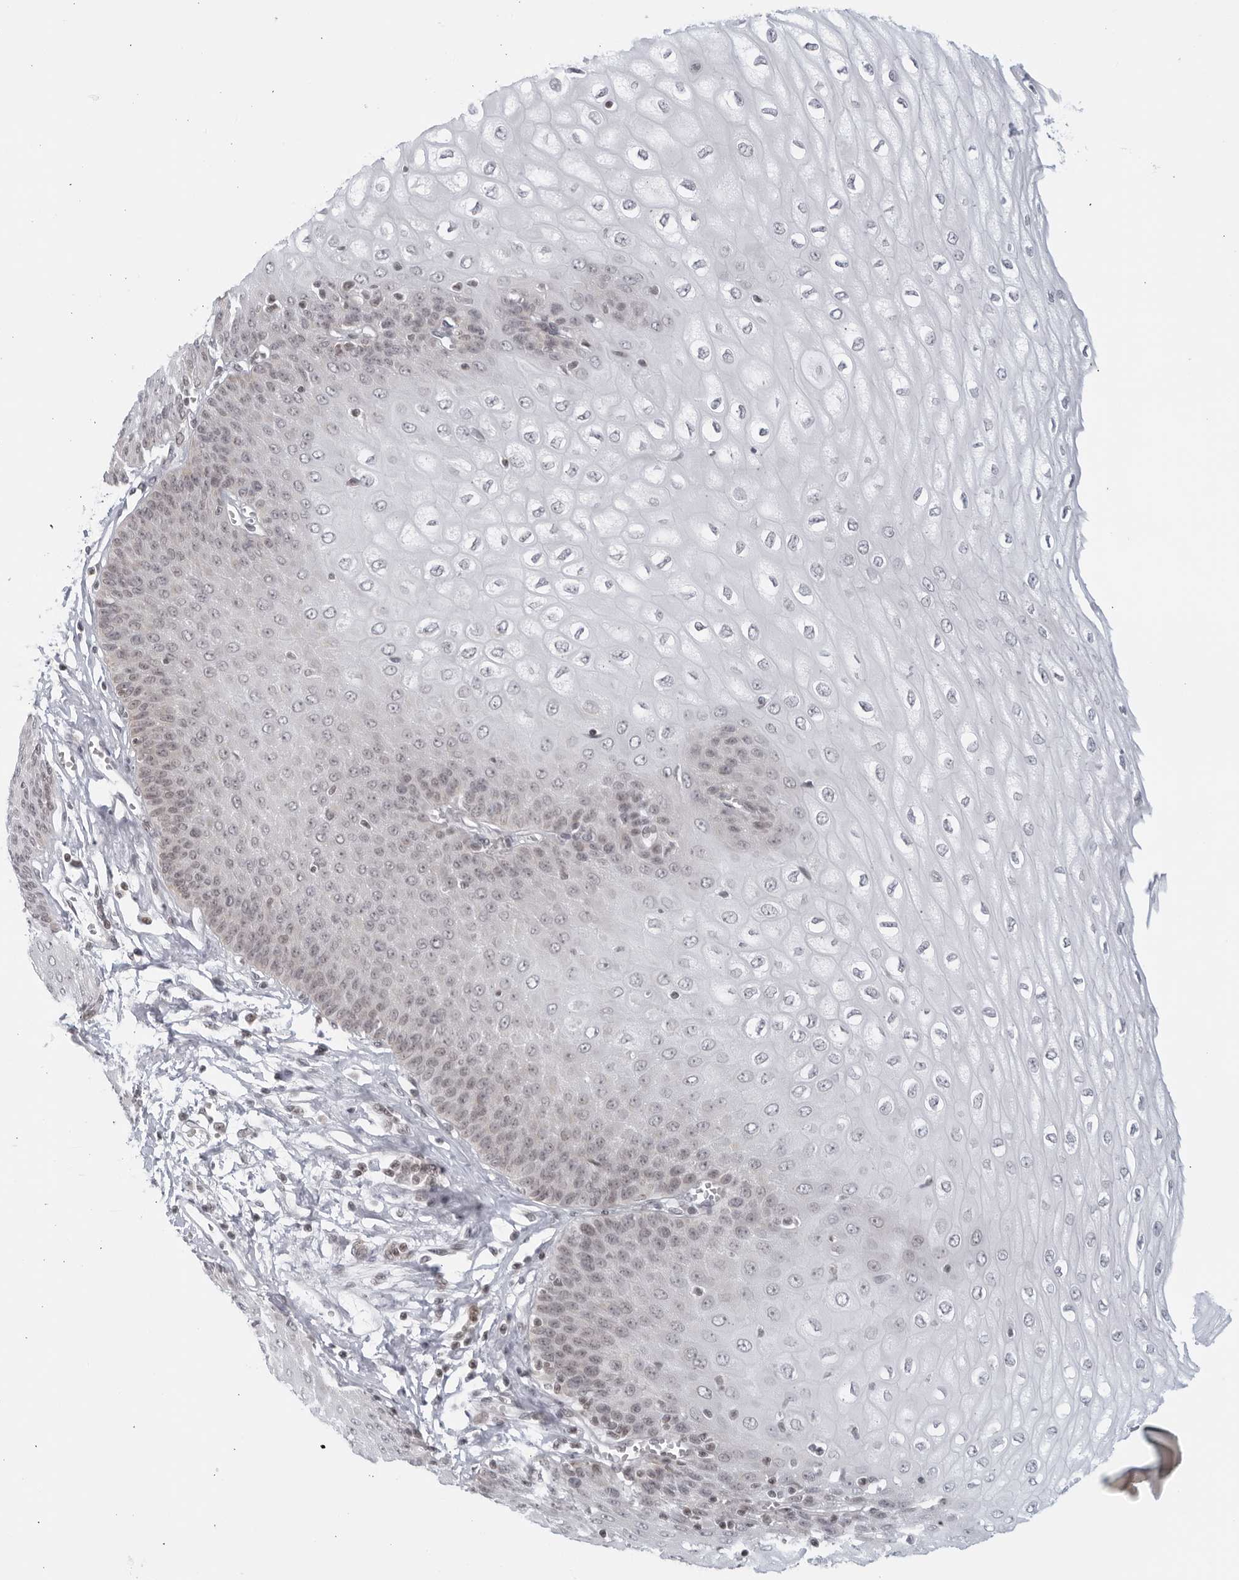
{"staining": {"intensity": "weak", "quantity": "<25%", "location": "nuclear"}, "tissue": "esophagus", "cell_type": "Squamous epithelial cells", "image_type": "normal", "snomed": [{"axis": "morphology", "description": "Normal tissue, NOS"}, {"axis": "topography", "description": "Esophagus"}], "caption": "This is an immunohistochemistry histopathology image of unremarkable esophagus. There is no positivity in squamous epithelial cells.", "gene": "RAB11FIP3", "patient": {"sex": "male", "age": 60}}